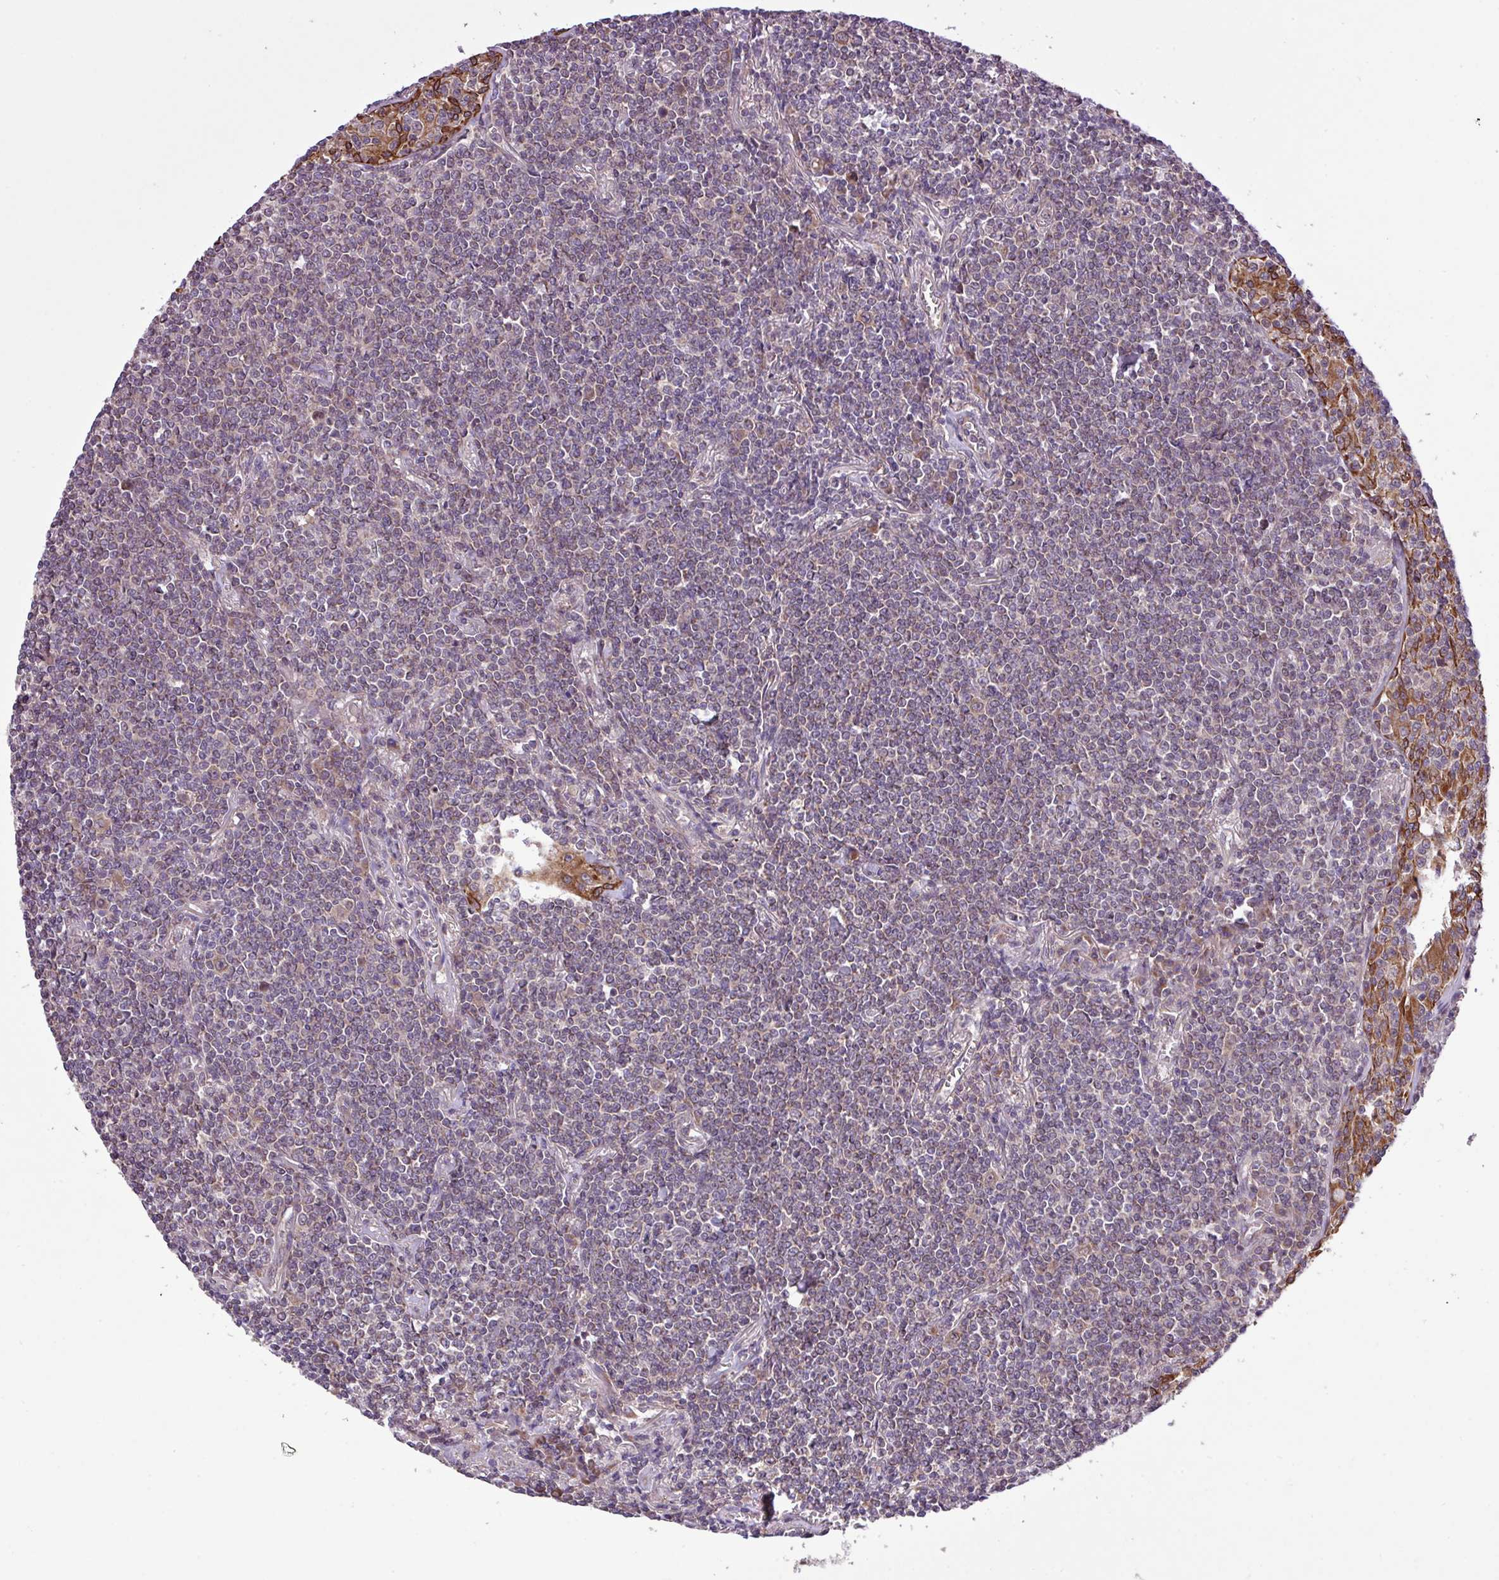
{"staining": {"intensity": "weak", "quantity": "25%-75%", "location": "cytoplasmic/membranous"}, "tissue": "lymphoma", "cell_type": "Tumor cells", "image_type": "cancer", "snomed": [{"axis": "morphology", "description": "Malignant lymphoma, non-Hodgkin's type, Low grade"}, {"axis": "topography", "description": "Lung"}], "caption": "Lymphoma stained with immunohistochemistry (IHC) exhibits weak cytoplasmic/membranous expression in approximately 25%-75% of tumor cells.", "gene": "TIMM10B", "patient": {"sex": "female", "age": 71}}